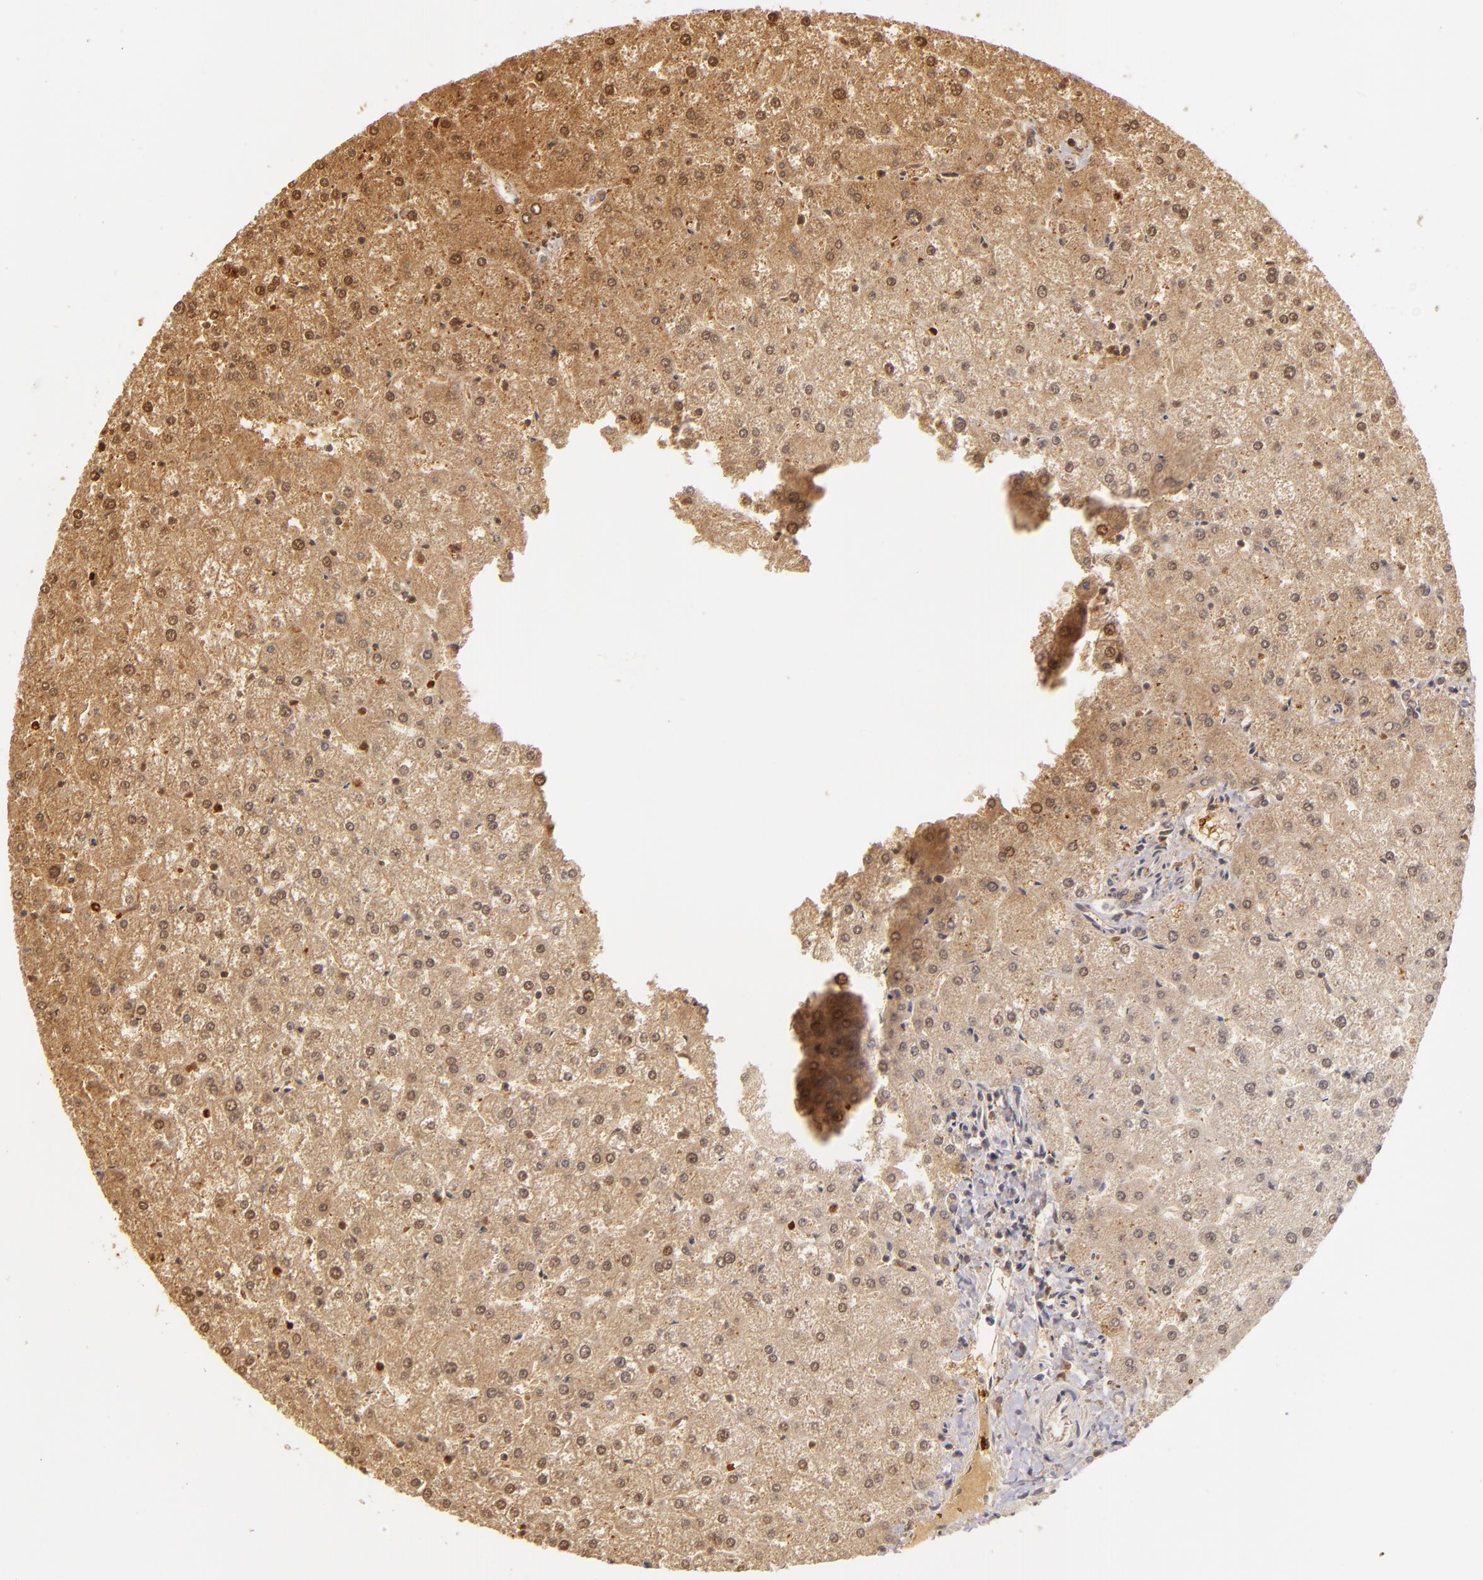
{"staining": {"intensity": "negative", "quantity": "none", "location": "none"}, "tissue": "liver", "cell_type": "Cholangiocytes", "image_type": "normal", "snomed": [{"axis": "morphology", "description": "Normal tissue, NOS"}, {"axis": "topography", "description": "Liver"}], "caption": "Immunohistochemistry micrograph of normal liver: human liver stained with DAB displays no significant protein positivity in cholangiocytes.", "gene": "FABP1", "patient": {"sex": "female", "age": 32}}